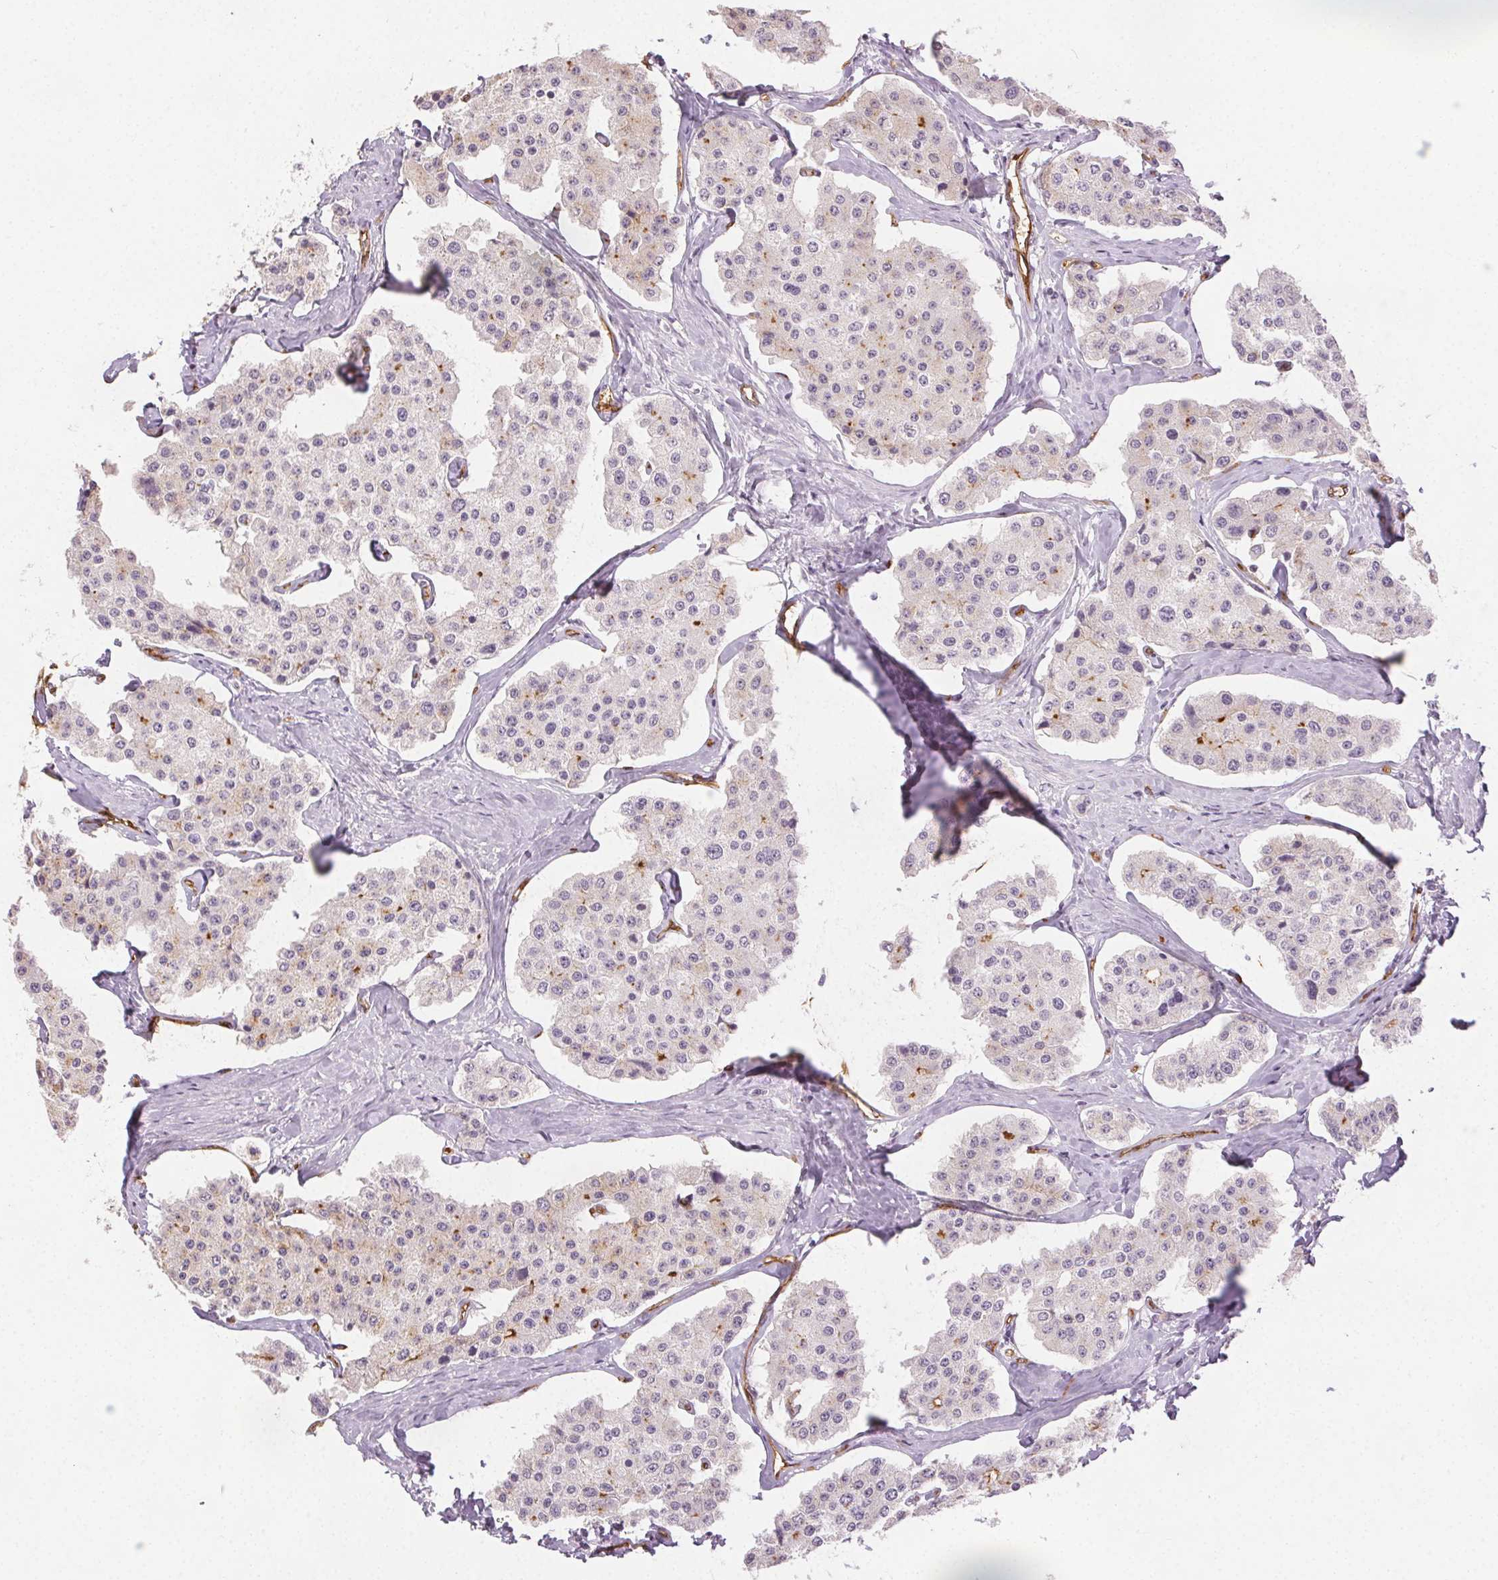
{"staining": {"intensity": "moderate", "quantity": "<25%", "location": "cytoplasmic/membranous"}, "tissue": "carcinoid", "cell_type": "Tumor cells", "image_type": "cancer", "snomed": [{"axis": "morphology", "description": "Carcinoid, malignant, NOS"}, {"axis": "topography", "description": "Small intestine"}], "caption": "The immunohistochemical stain labels moderate cytoplasmic/membranous positivity in tumor cells of carcinoid (malignant) tissue. (IHC, brightfield microscopy, high magnification).", "gene": "PODXL", "patient": {"sex": "female", "age": 65}}